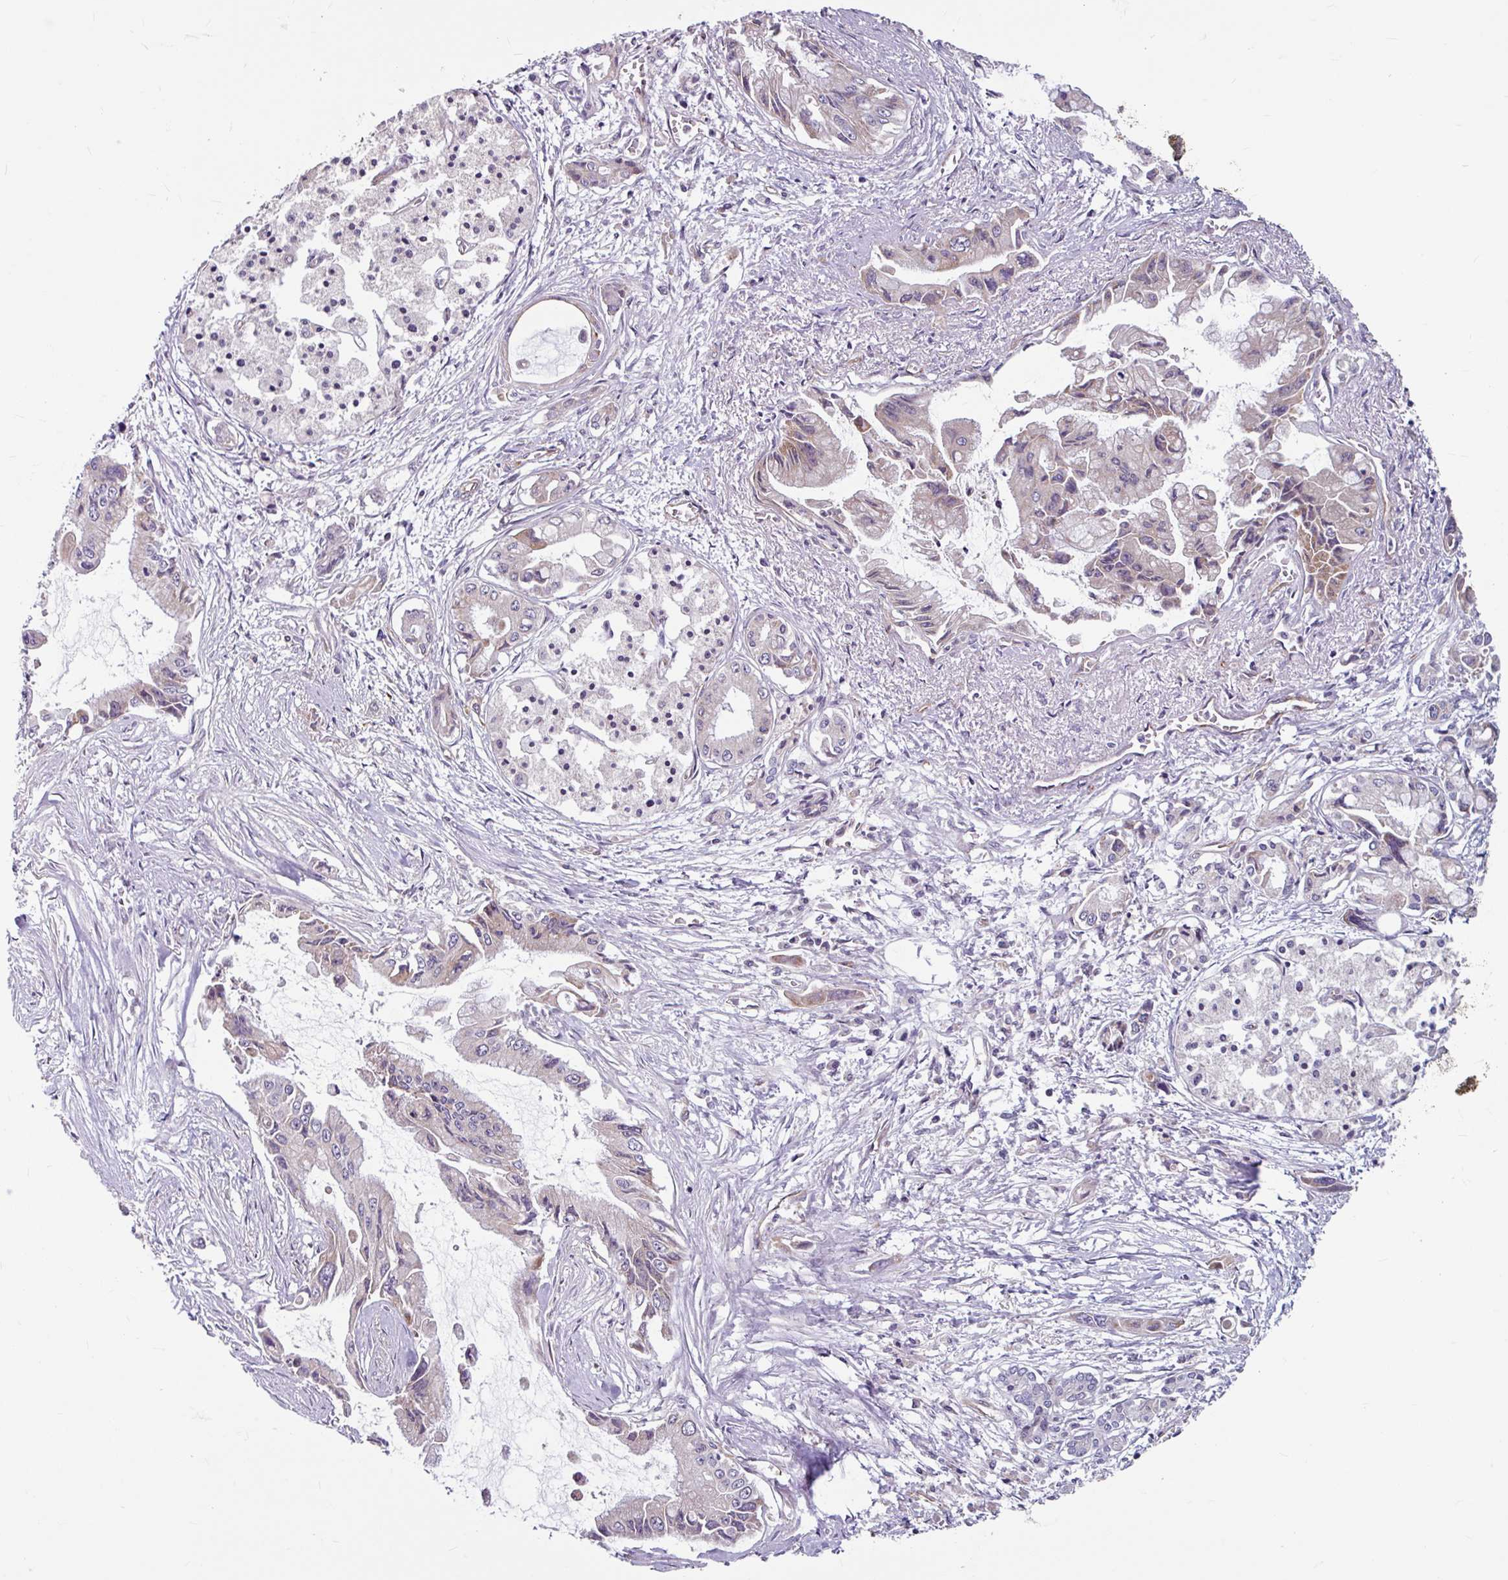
{"staining": {"intensity": "negative", "quantity": "none", "location": "none"}, "tissue": "pancreatic cancer", "cell_type": "Tumor cells", "image_type": "cancer", "snomed": [{"axis": "morphology", "description": "Adenocarcinoma, NOS"}, {"axis": "topography", "description": "Pancreas"}], "caption": "This is an IHC micrograph of human pancreatic cancer. There is no staining in tumor cells.", "gene": "DAAM2", "patient": {"sex": "male", "age": 84}}